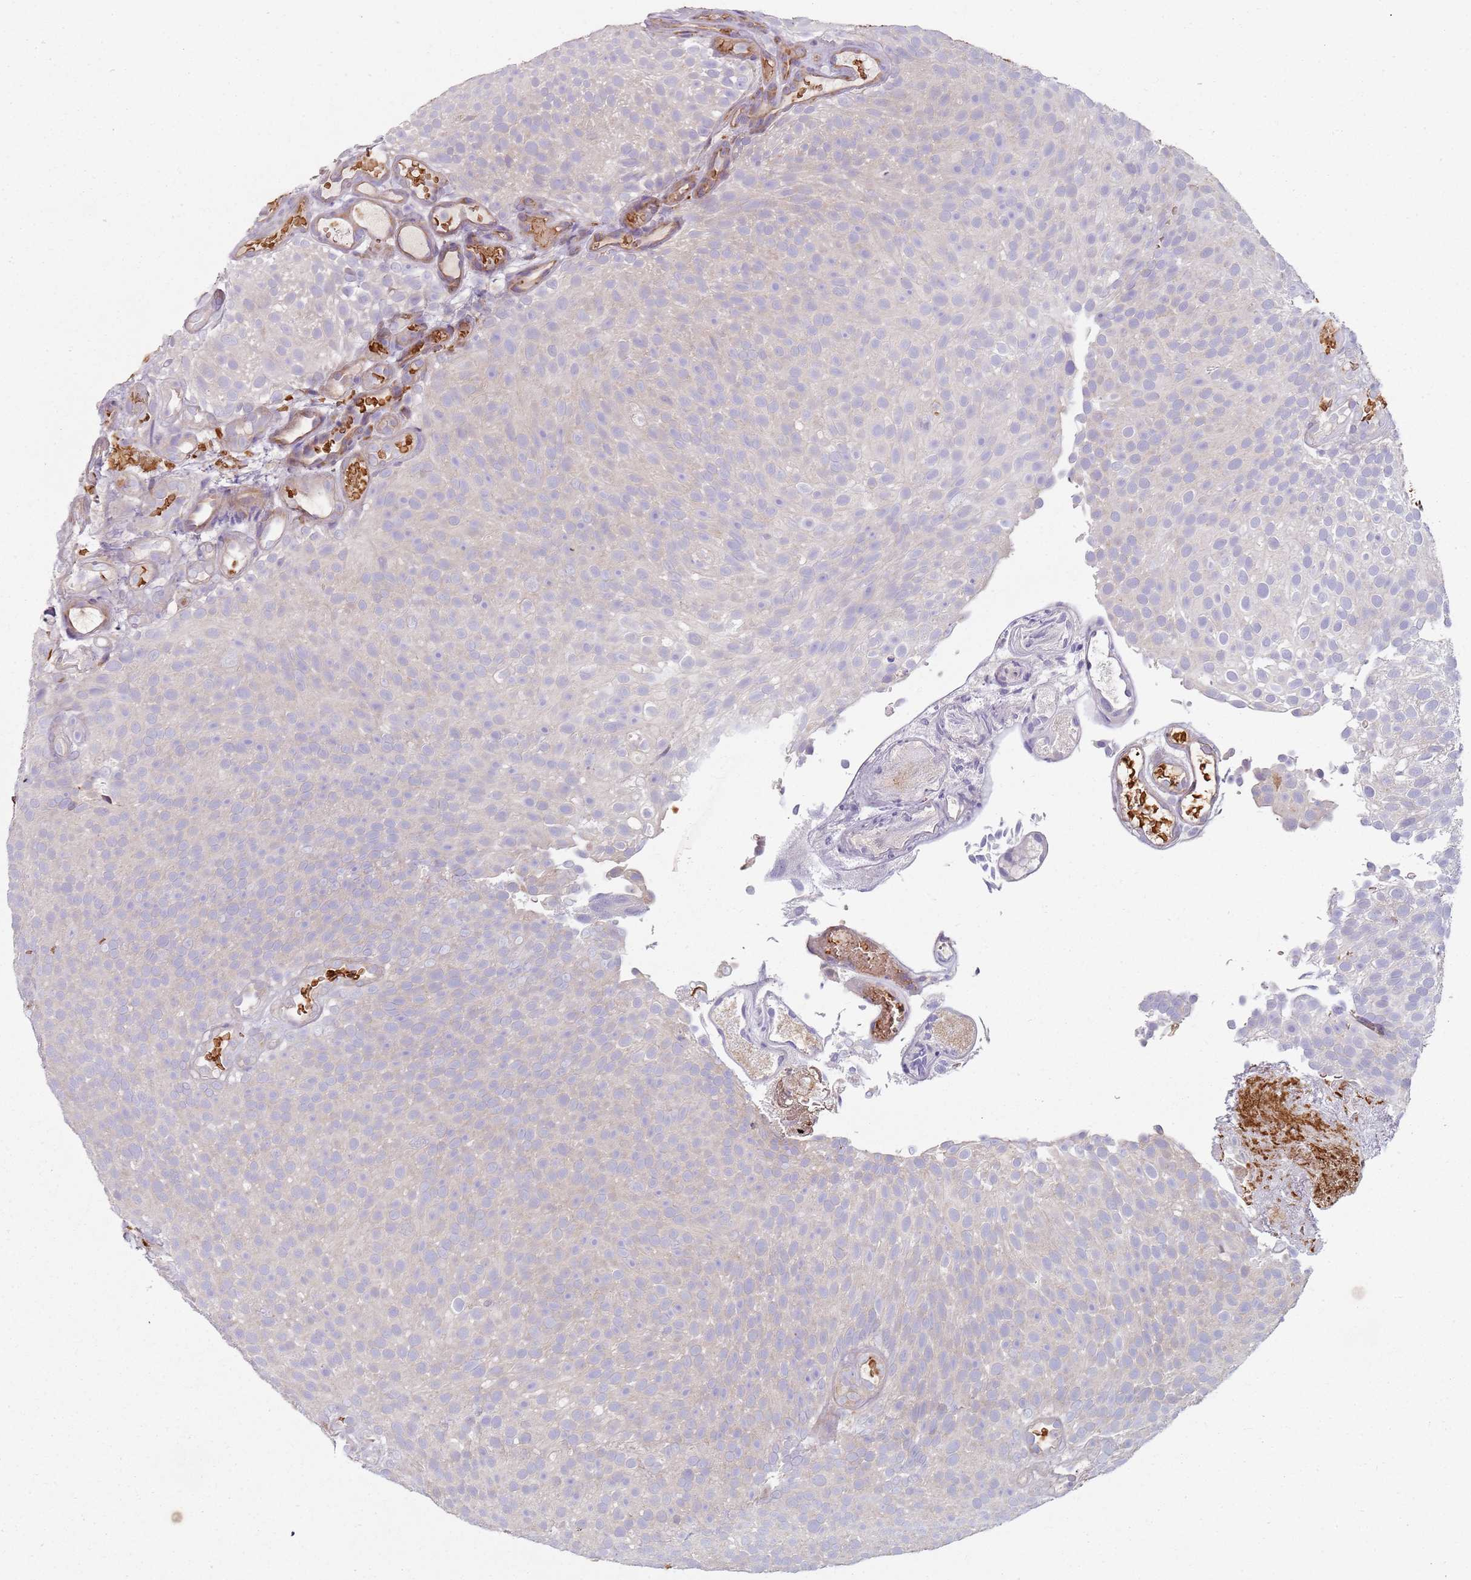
{"staining": {"intensity": "weak", "quantity": "<25%", "location": "cytoplasmic/membranous"}, "tissue": "urothelial cancer", "cell_type": "Tumor cells", "image_type": "cancer", "snomed": [{"axis": "morphology", "description": "Urothelial carcinoma, Low grade"}, {"axis": "topography", "description": "Urinary bladder"}], "caption": "Tumor cells are negative for brown protein staining in urothelial cancer.", "gene": "SPATA2", "patient": {"sex": "male", "age": 78}}